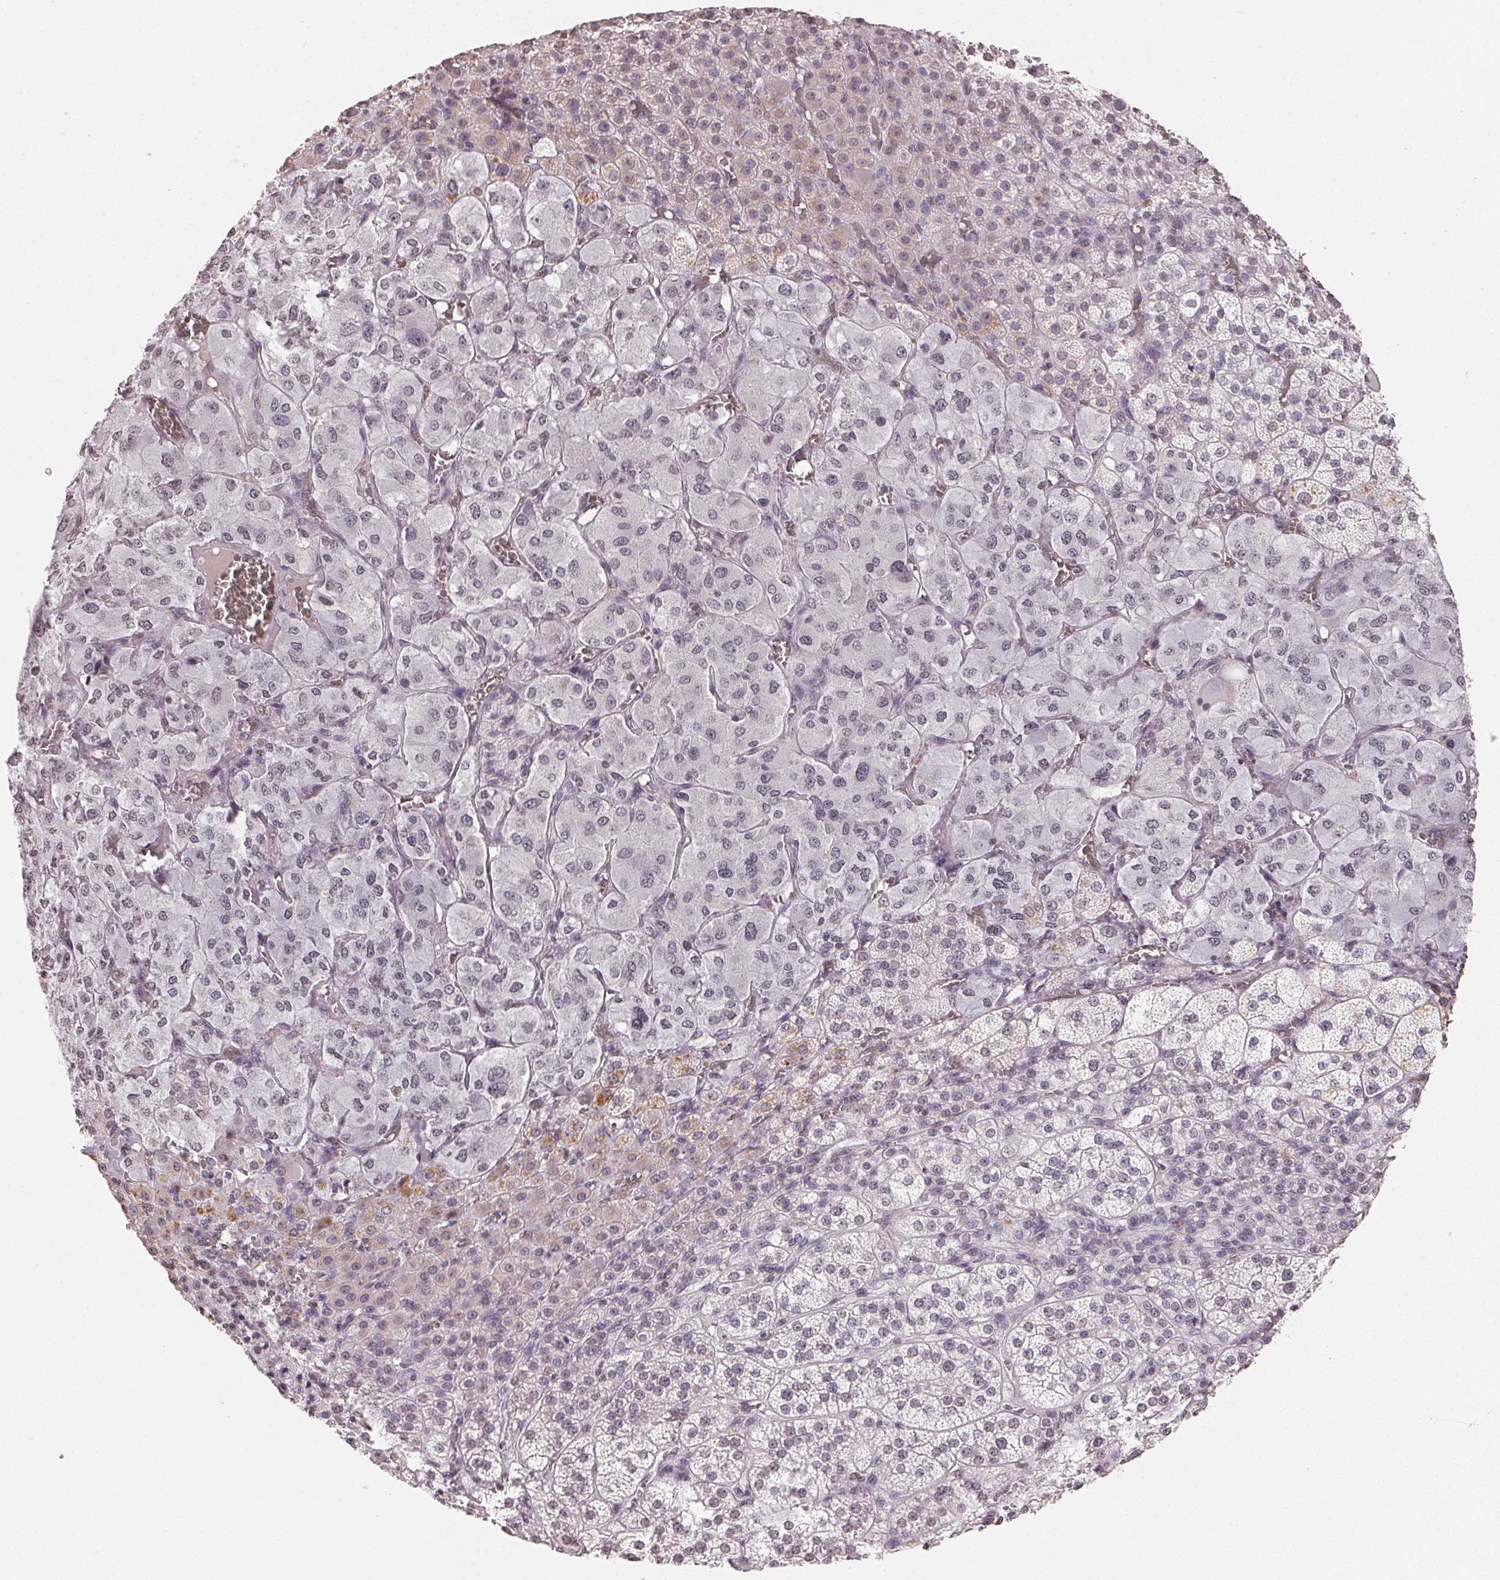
{"staining": {"intensity": "weak", "quantity": "25%-75%", "location": "cytoplasmic/membranous,nuclear"}, "tissue": "adrenal gland", "cell_type": "Glandular cells", "image_type": "normal", "snomed": [{"axis": "morphology", "description": "Normal tissue, NOS"}, {"axis": "topography", "description": "Adrenal gland"}], "caption": "Glandular cells demonstrate weak cytoplasmic/membranous,nuclear staining in approximately 25%-75% of cells in benign adrenal gland.", "gene": "TBP", "patient": {"sex": "female", "age": 60}}